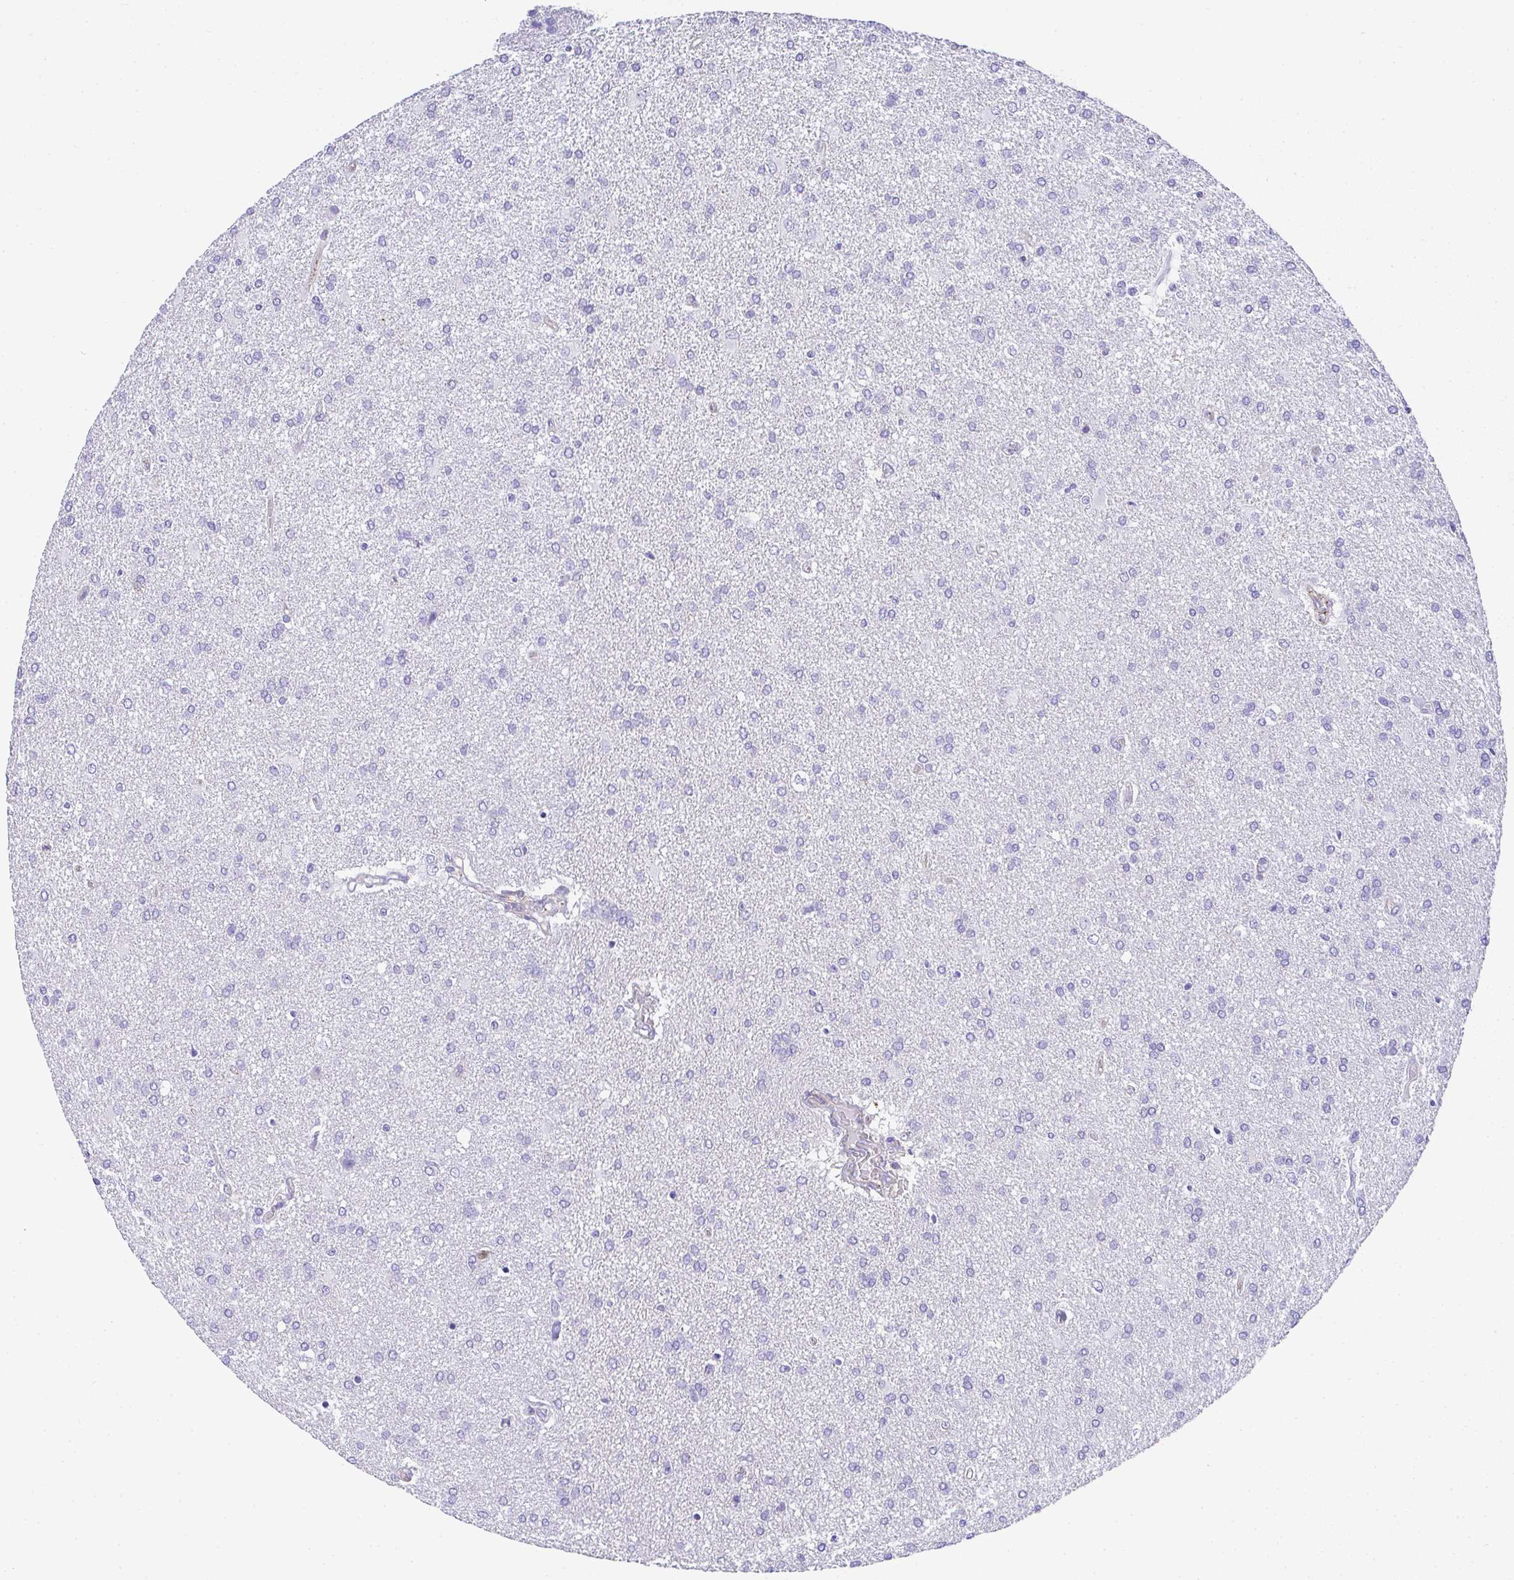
{"staining": {"intensity": "negative", "quantity": "none", "location": "none"}, "tissue": "glioma", "cell_type": "Tumor cells", "image_type": "cancer", "snomed": [{"axis": "morphology", "description": "Glioma, malignant, High grade"}, {"axis": "topography", "description": "Brain"}], "caption": "High magnification brightfield microscopy of malignant glioma (high-grade) stained with DAB (3,3'-diaminobenzidine) (brown) and counterstained with hematoxylin (blue): tumor cells show no significant positivity.", "gene": "TNFAIP8", "patient": {"sex": "male", "age": 68}}